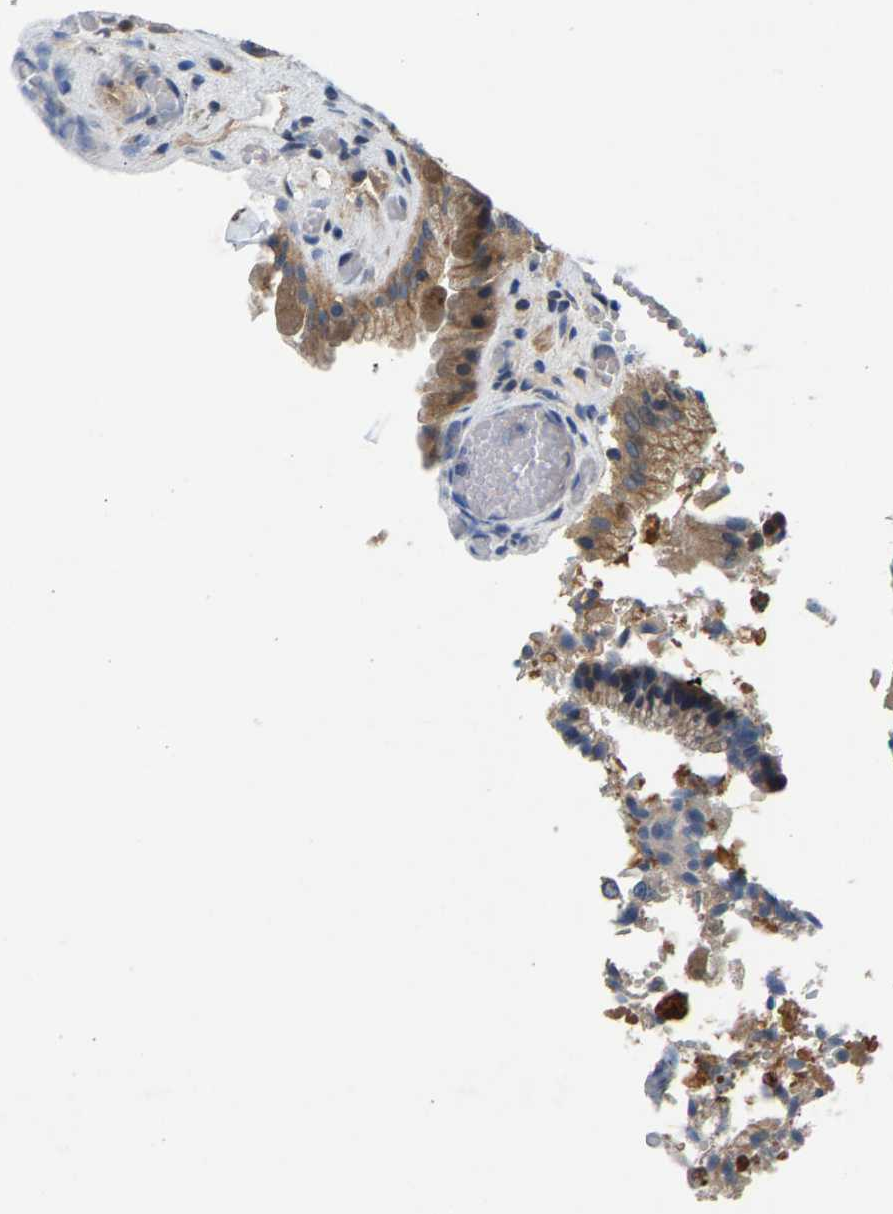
{"staining": {"intensity": "moderate", "quantity": ">75%", "location": "cytoplasmic/membranous"}, "tissue": "gallbladder", "cell_type": "Glandular cells", "image_type": "normal", "snomed": [{"axis": "morphology", "description": "Normal tissue, NOS"}, {"axis": "topography", "description": "Gallbladder"}], "caption": "This is a histology image of IHC staining of benign gallbladder, which shows moderate expression in the cytoplasmic/membranous of glandular cells.", "gene": "NT5C", "patient": {"sex": "male", "age": 49}}